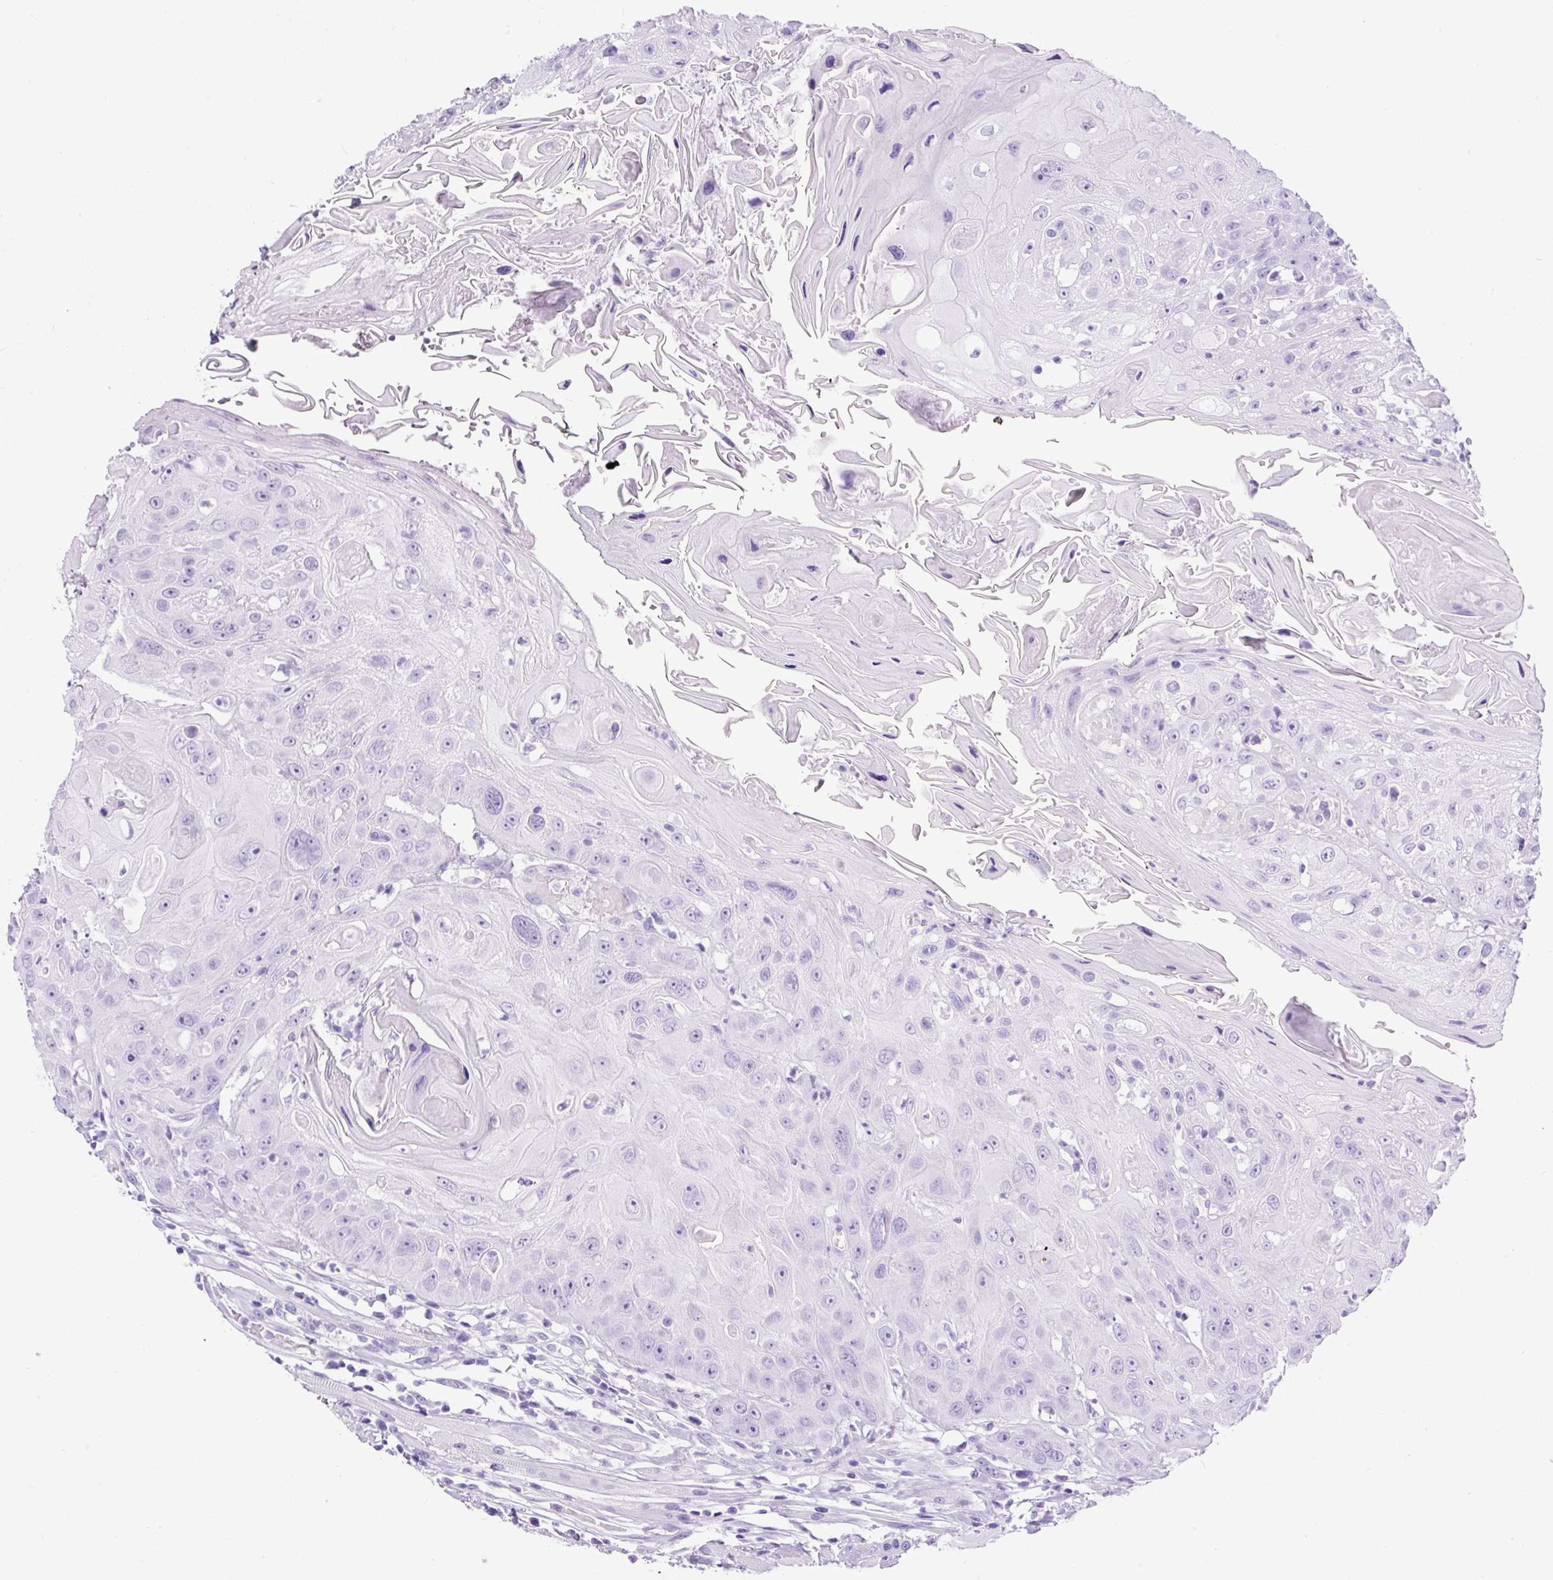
{"staining": {"intensity": "negative", "quantity": "none", "location": "none"}, "tissue": "head and neck cancer", "cell_type": "Tumor cells", "image_type": "cancer", "snomed": [{"axis": "morphology", "description": "Squamous cell carcinoma, NOS"}, {"axis": "topography", "description": "Head-Neck"}], "caption": "Immunohistochemistry (IHC) photomicrograph of neoplastic tissue: head and neck cancer stained with DAB (3,3'-diaminobenzidine) reveals no significant protein positivity in tumor cells.", "gene": "CEL", "patient": {"sex": "female", "age": 59}}